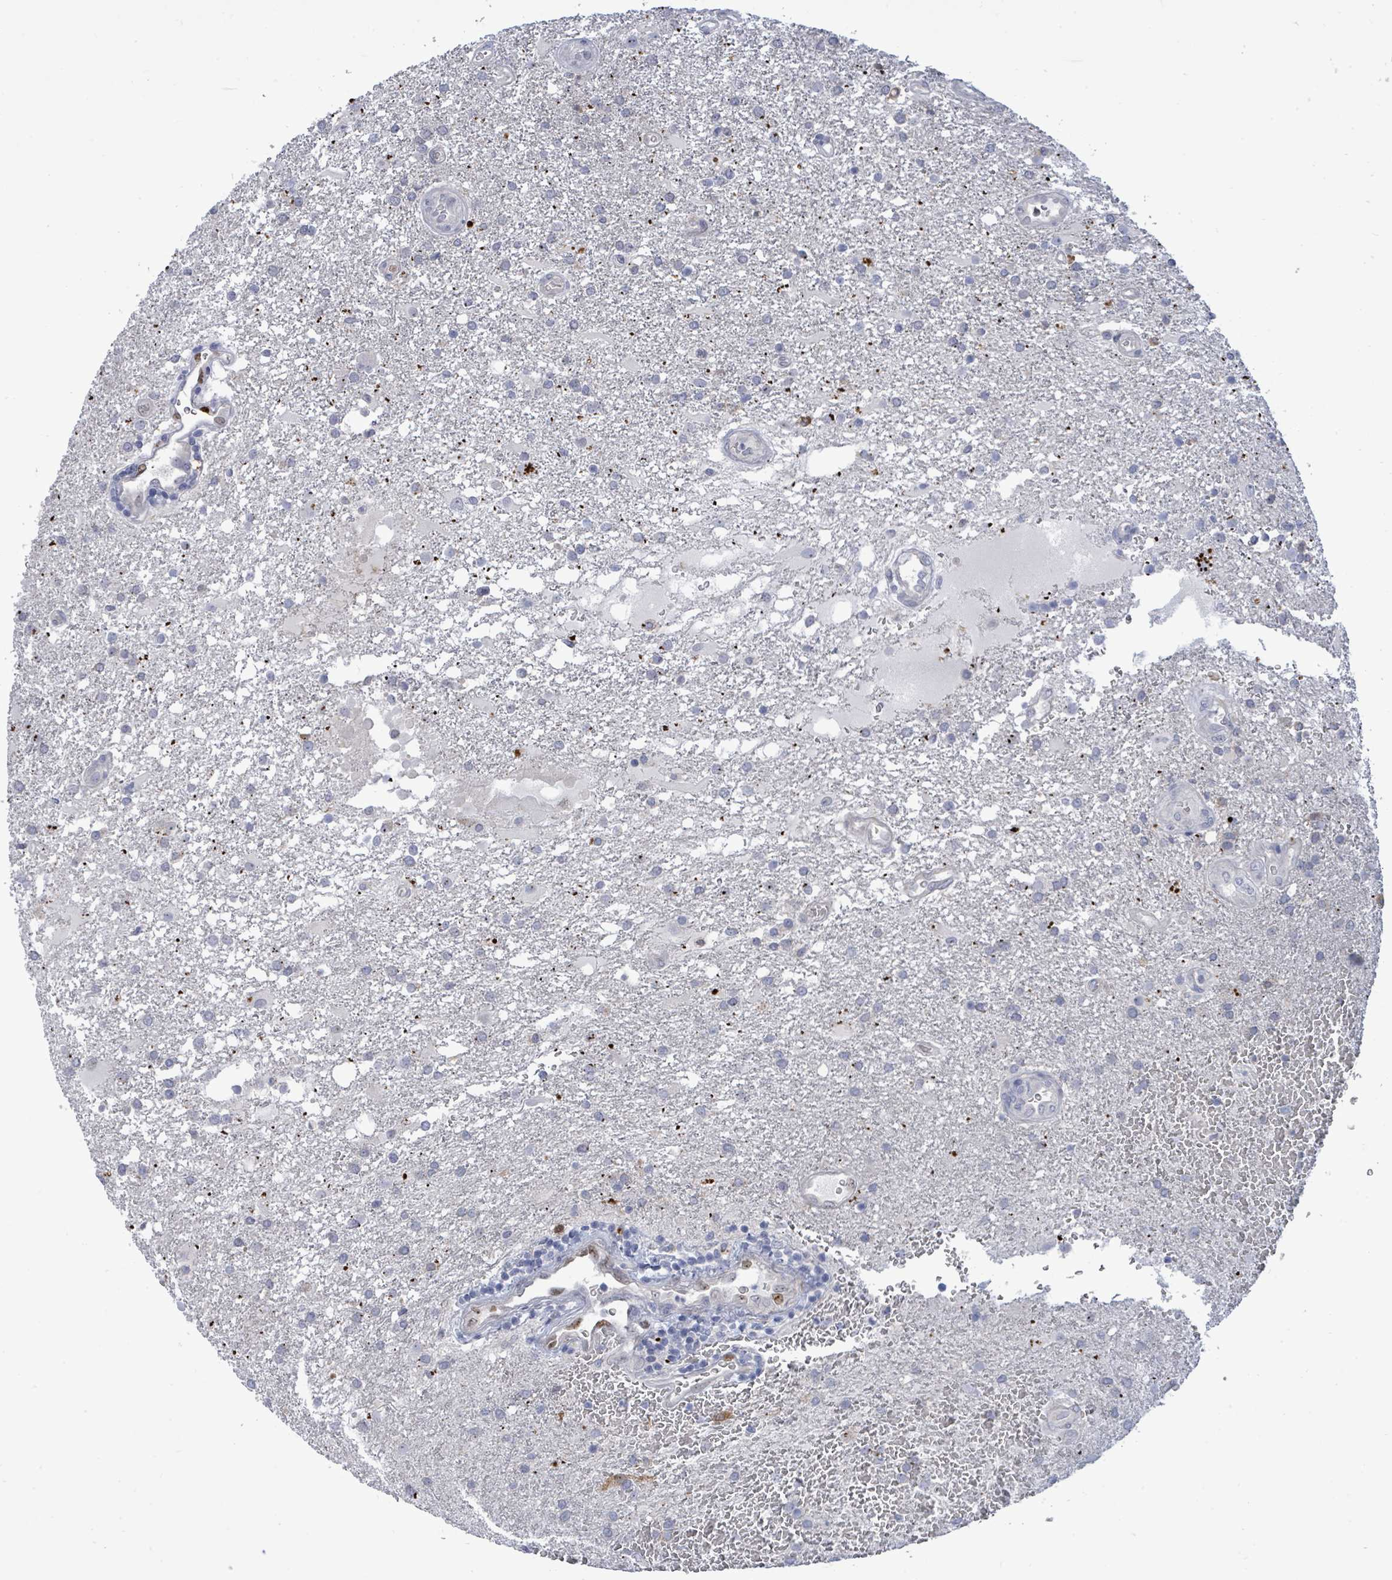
{"staining": {"intensity": "negative", "quantity": "none", "location": "none"}, "tissue": "glioma", "cell_type": "Tumor cells", "image_type": "cancer", "snomed": [{"axis": "morphology", "description": "Glioma, malignant, Low grade"}, {"axis": "topography", "description": "Brain"}], "caption": "Photomicrograph shows no significant protein positivity in tumor cells of glioma.", "gene": "CT45A5", "patient": {"sex": "male", "age": 66}}